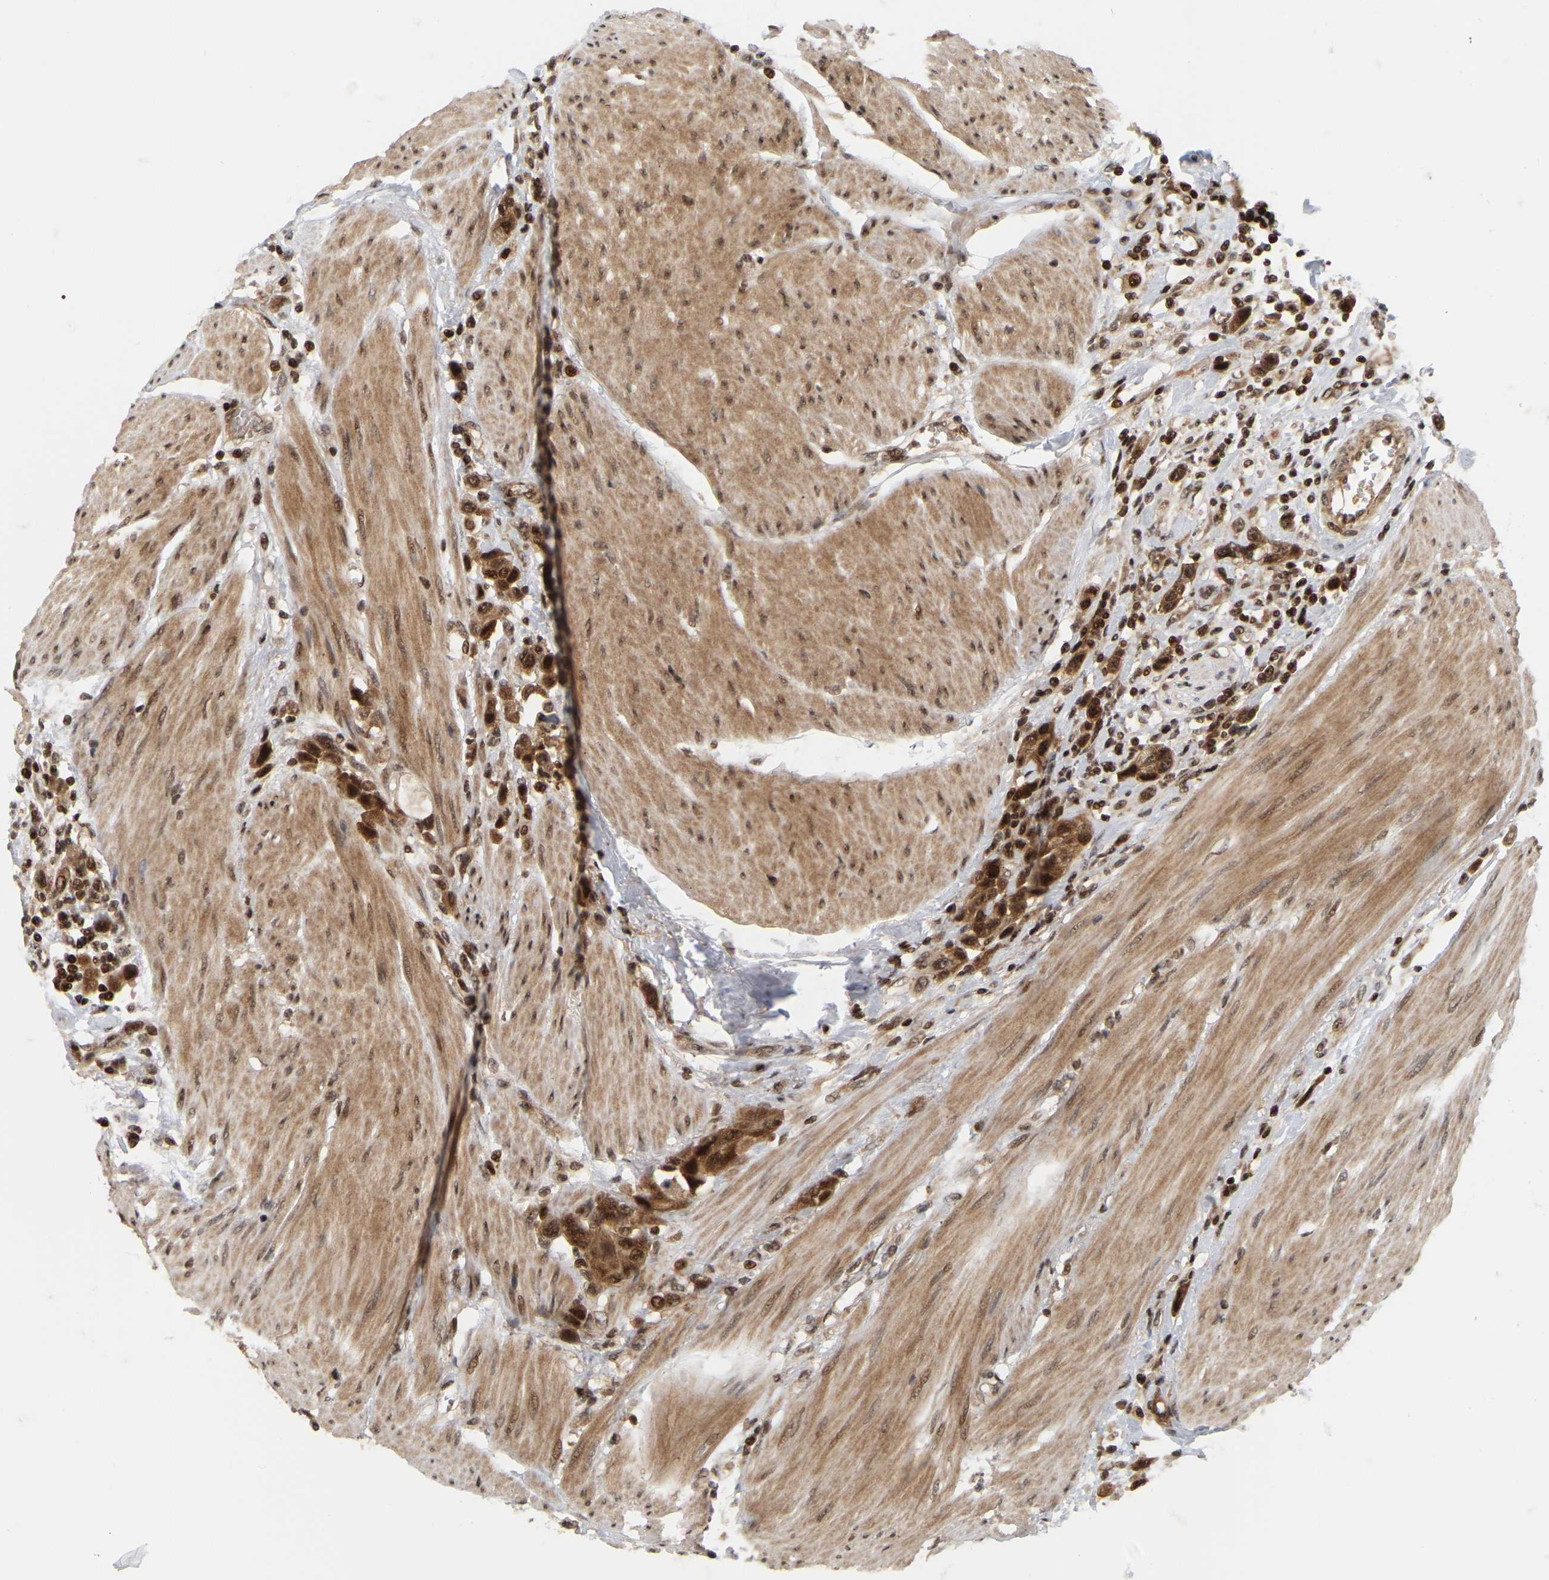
{"staining": {"intensity": "strong", "quantity": ">75%", "location": "cytoplasmic/membranous,nuclear"}, "tissue": "urothelial cancer", "cell_type": "Tumor cells", "image_type": "cancer", "snomed": [{"axis": "morphology", "description": "Urothelial carcinoma, High grade"}, {"axis": "topography", "description": "Urinary bladder"}], "caption": "Brown immunohistochemical staining in human urothelial carcinoma (high-grade) exhibits strong cytoplasmic/membranous and nuclear positivity in about >75% of tumor cells. (DAB (3,3'-diaminobenzidine) IHC with brightfield microscopy, high magnification).", "gene": "NFE2L2", "patient": {"sex": "male", "age": 50}}